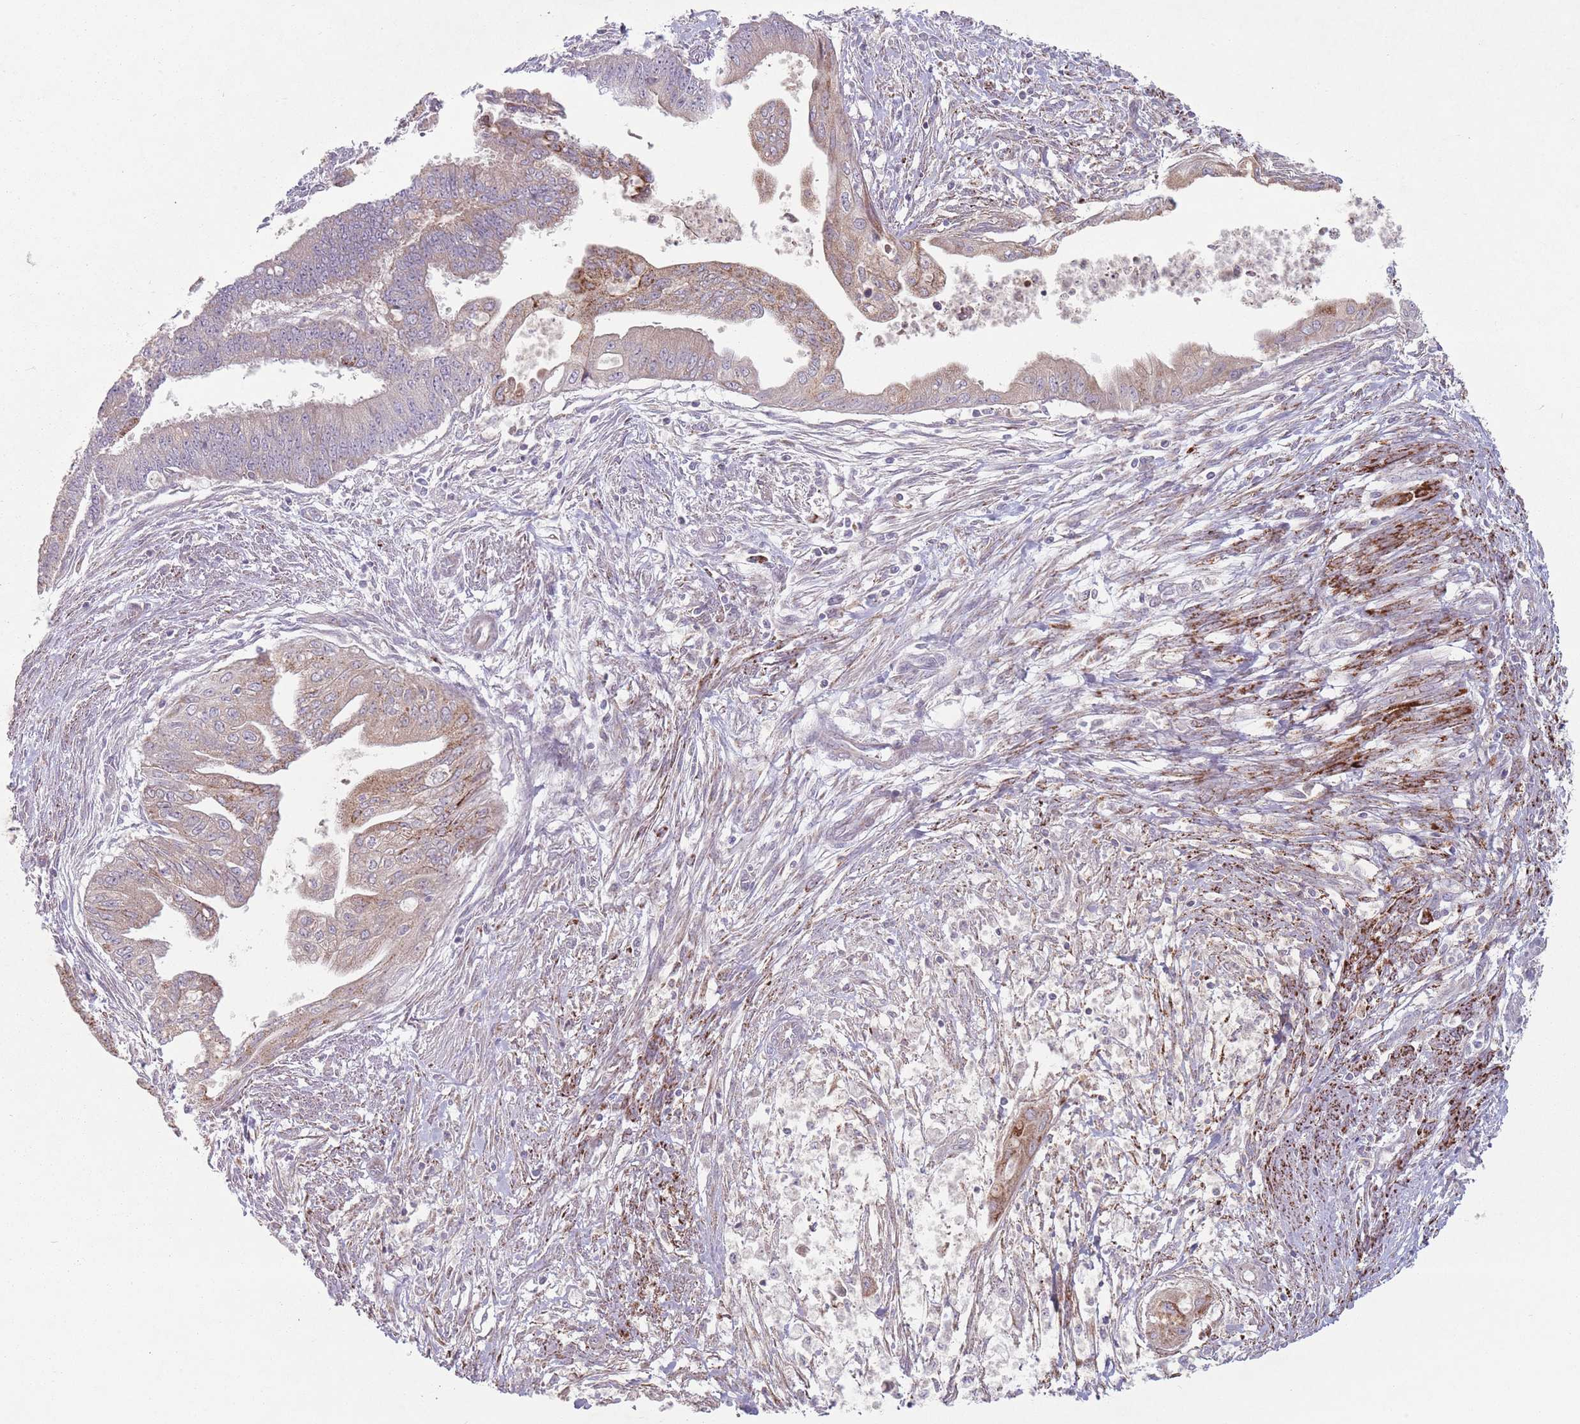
{"staining": {"intensity": "weak", "quantity": "25%-75%", "location": "cytoplasmic/membranous"}, "tissue": "endometrial cancer", "cell_type": "Tumor cells", "image_type": "cancer", "snomed": [{"axis": "morphology", "description": "Adenocarcinoma, NOS"}, {"axis": "topography", "description": "Endometrium"}], "caption": "Tumor cells display low levels of weak cytoplasmic/membranous positivity in approximately 25%-75% of cells in adenocarcinoma (endometrial). The staining is performed using DAB (3,3'-diaminobenzidine) brown chromogen to label protein expression. The nuclei are counter-stained blue using hematoxylin.", "gene": "OR10Q1", "patient": {"sex": "female", "age": 73}}